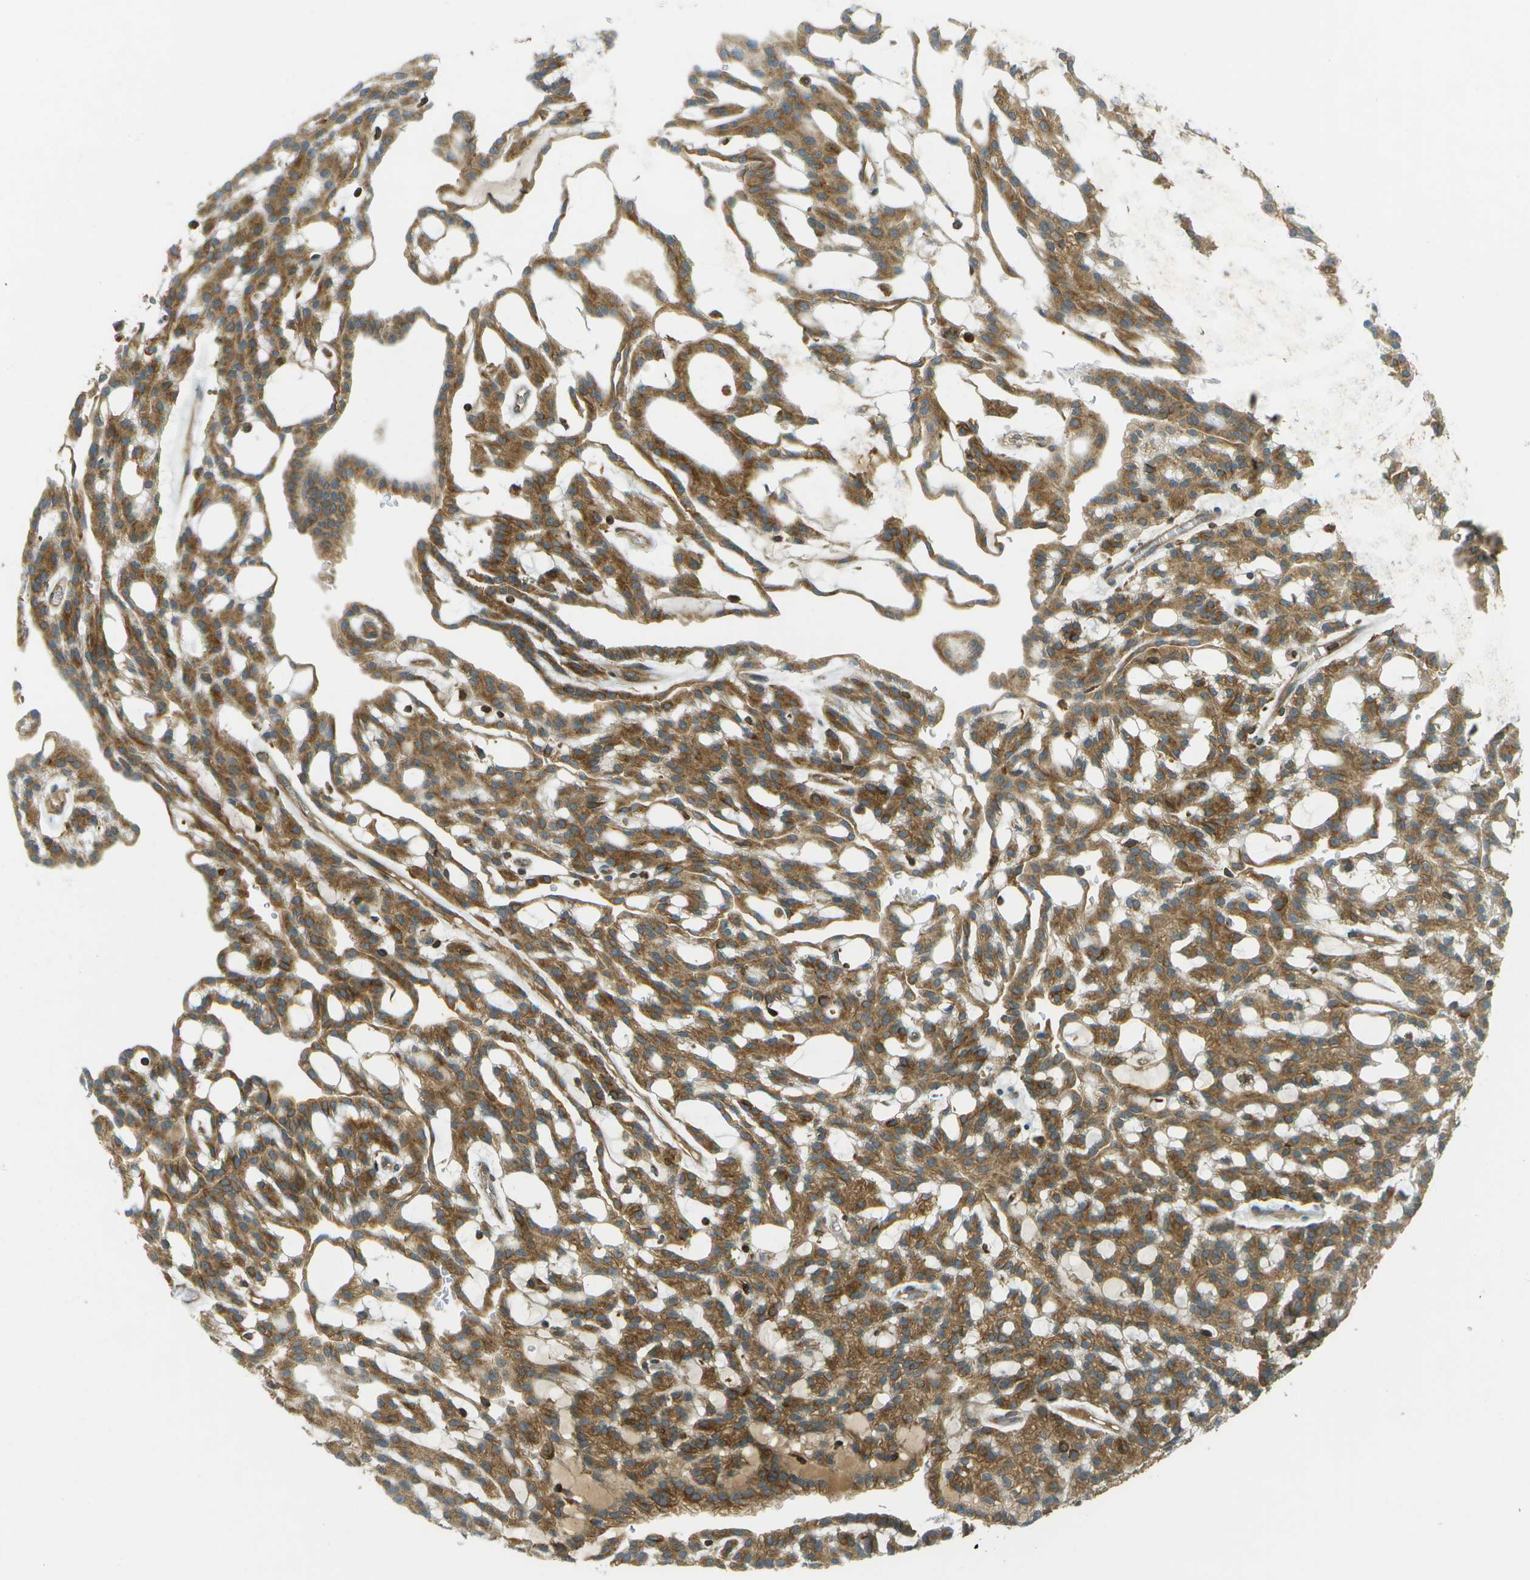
{"staining": {"intensity": "moderate", "quantity": ">75%", "location": "cytoplasmic/membranous"}, "tissue": "renal cancer", "cell_type": "Tumor cells", "image_type": "cancer", "snomed": [{"axis": "morphology", "description": "Adenocarcinoma, NOS"}, {"axis": "topography", "description": "Kidney"}], "caption": "Renal cancer stained with a brown dye reveals moderate cytoplasmic/membranous positive positivity in about >75% of tumor cells.", "gene": "TMTC1", "patient": {"sex": "male", "age": 63}}